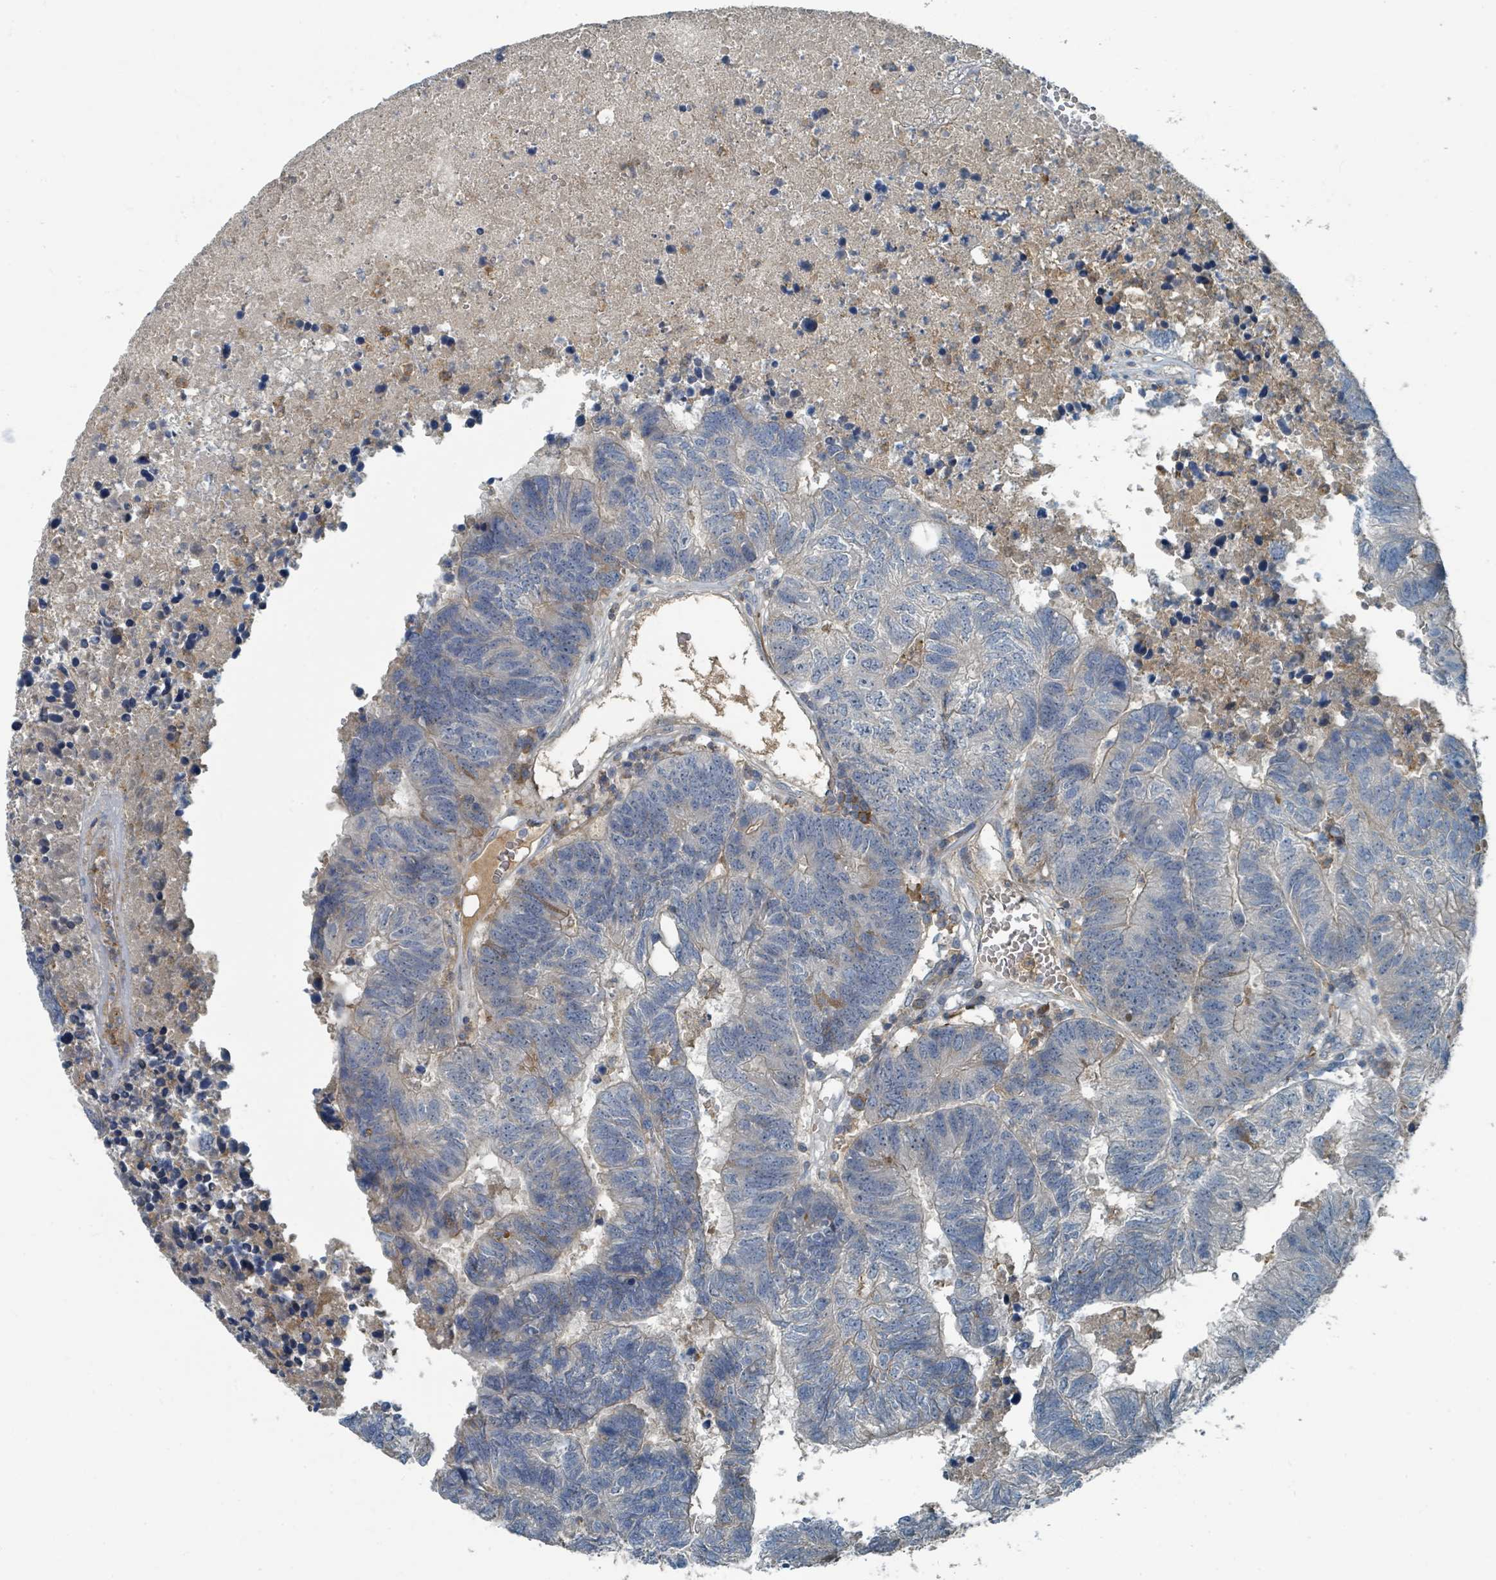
{"staining": {"intensity": "negative", "quantity": "none", "location": "none"}, "tissue": "colorectal cancer", "cell_type": "Tumor cells", "image_type": "cancer", "snomed": [{"axis": "morphology", "description": "Adenocarcinoma, NOS"}, {"axis": "topography", "description": "Colon"}], "caption": "Colorectal cancer (adenocarcinoma) was stained to show a protein in brown. There is no significant staining in tumor cells.", "gene": "SLC44A5", "patient": {"sex": "female", "age": 48}}